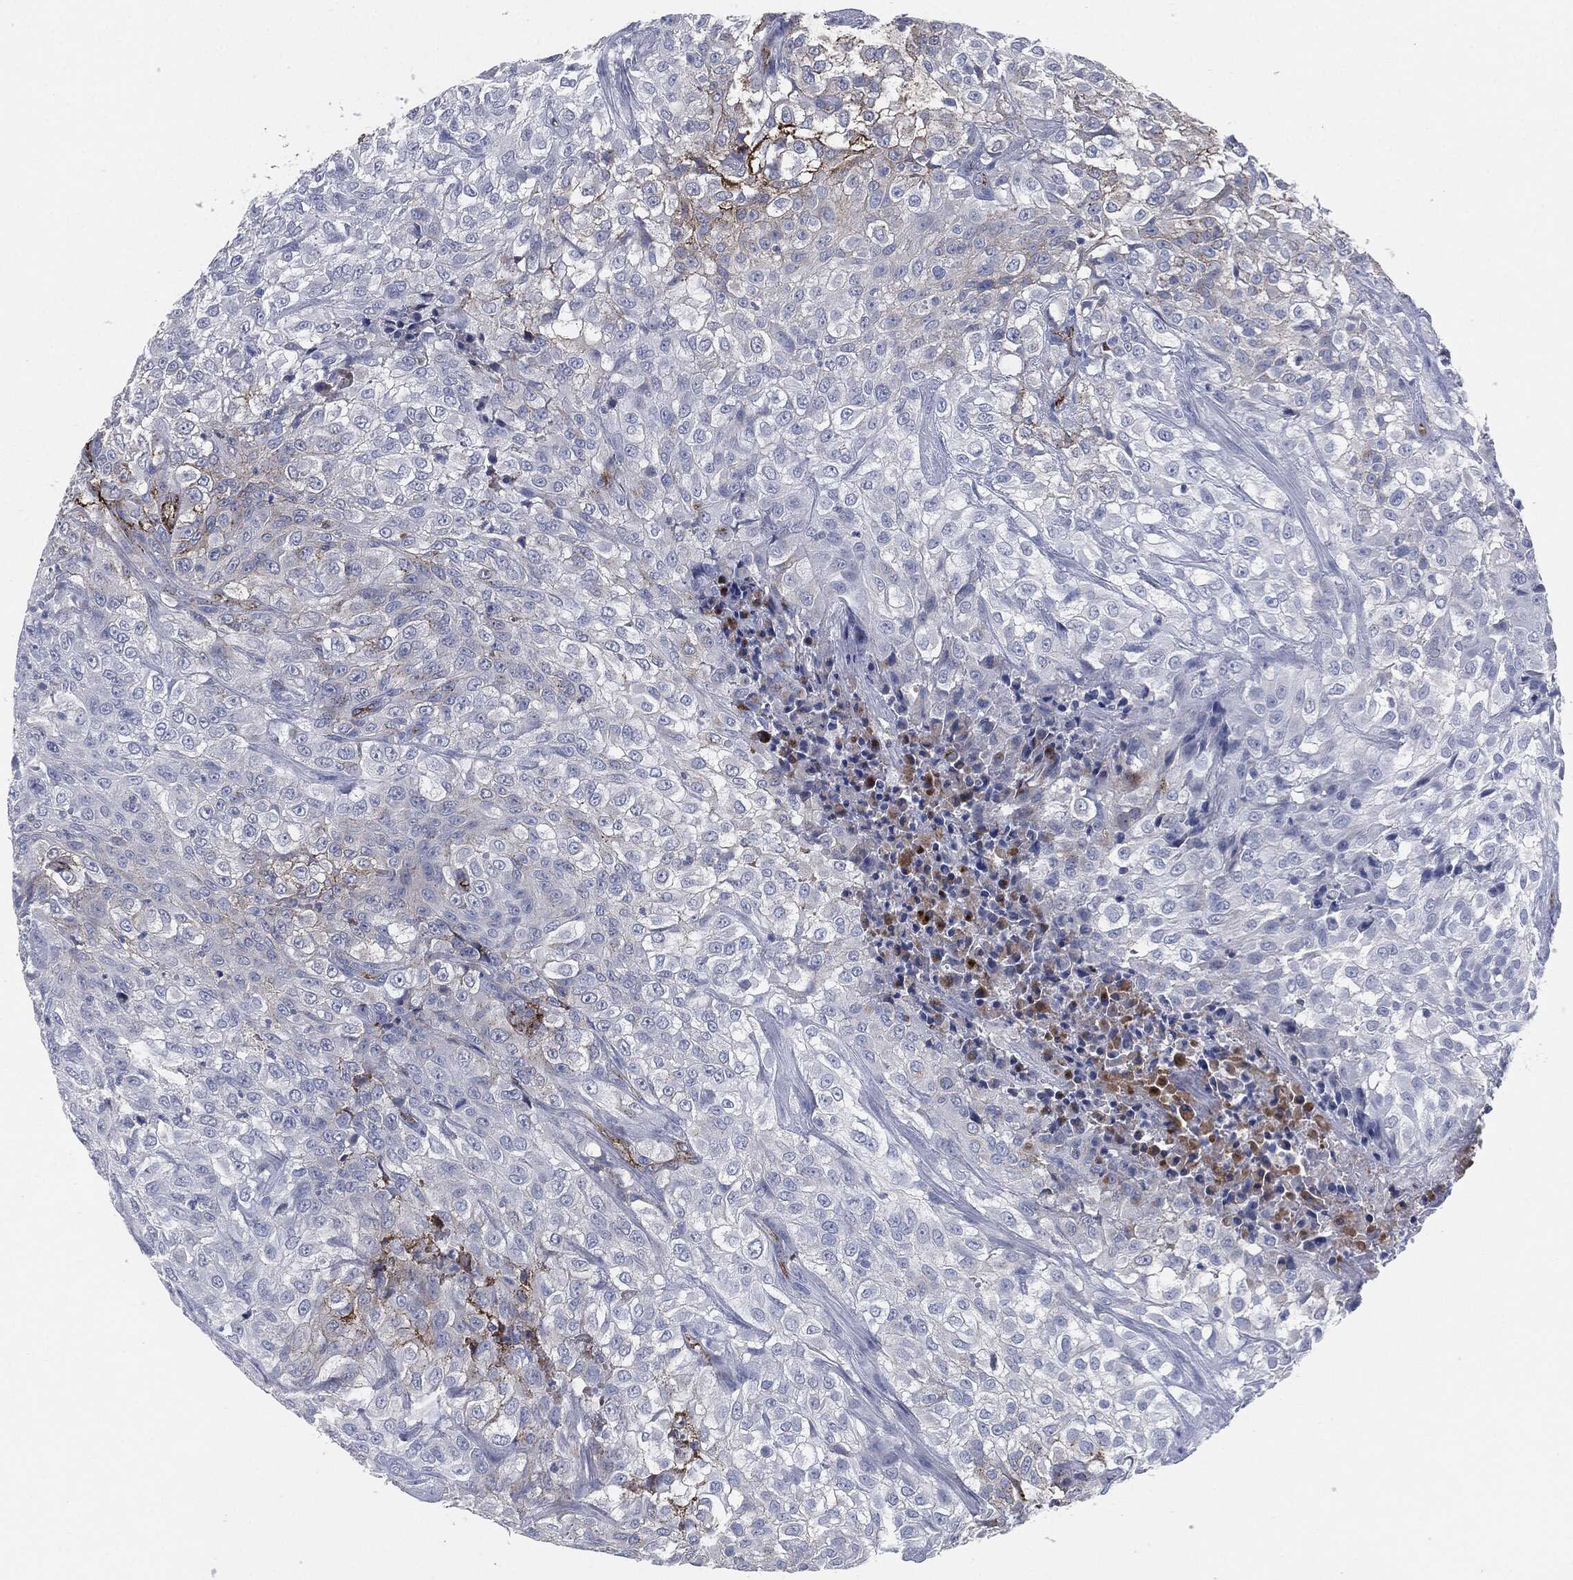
{"staining": {"intensity": "strong", "quantity": "<25%", "location": "cytoplasmic/membranous"}, "tissue": "urothelial cancer", "cell_type": "Tumor cells", "image_type": "cancer", "snomed": [{"axis": "morphology", "description": "Urothelial carcinoma, High grade"}, {"axis": "topography", "description": "Urinary bladder"}], "caption": "Tumor cells reveal medium levels of strong cytoplasmic/membranous staining in about <25% of cells in human urothelial cancer.", "gene": "APOB", "patient": {"sex": "male", "age": 56}}